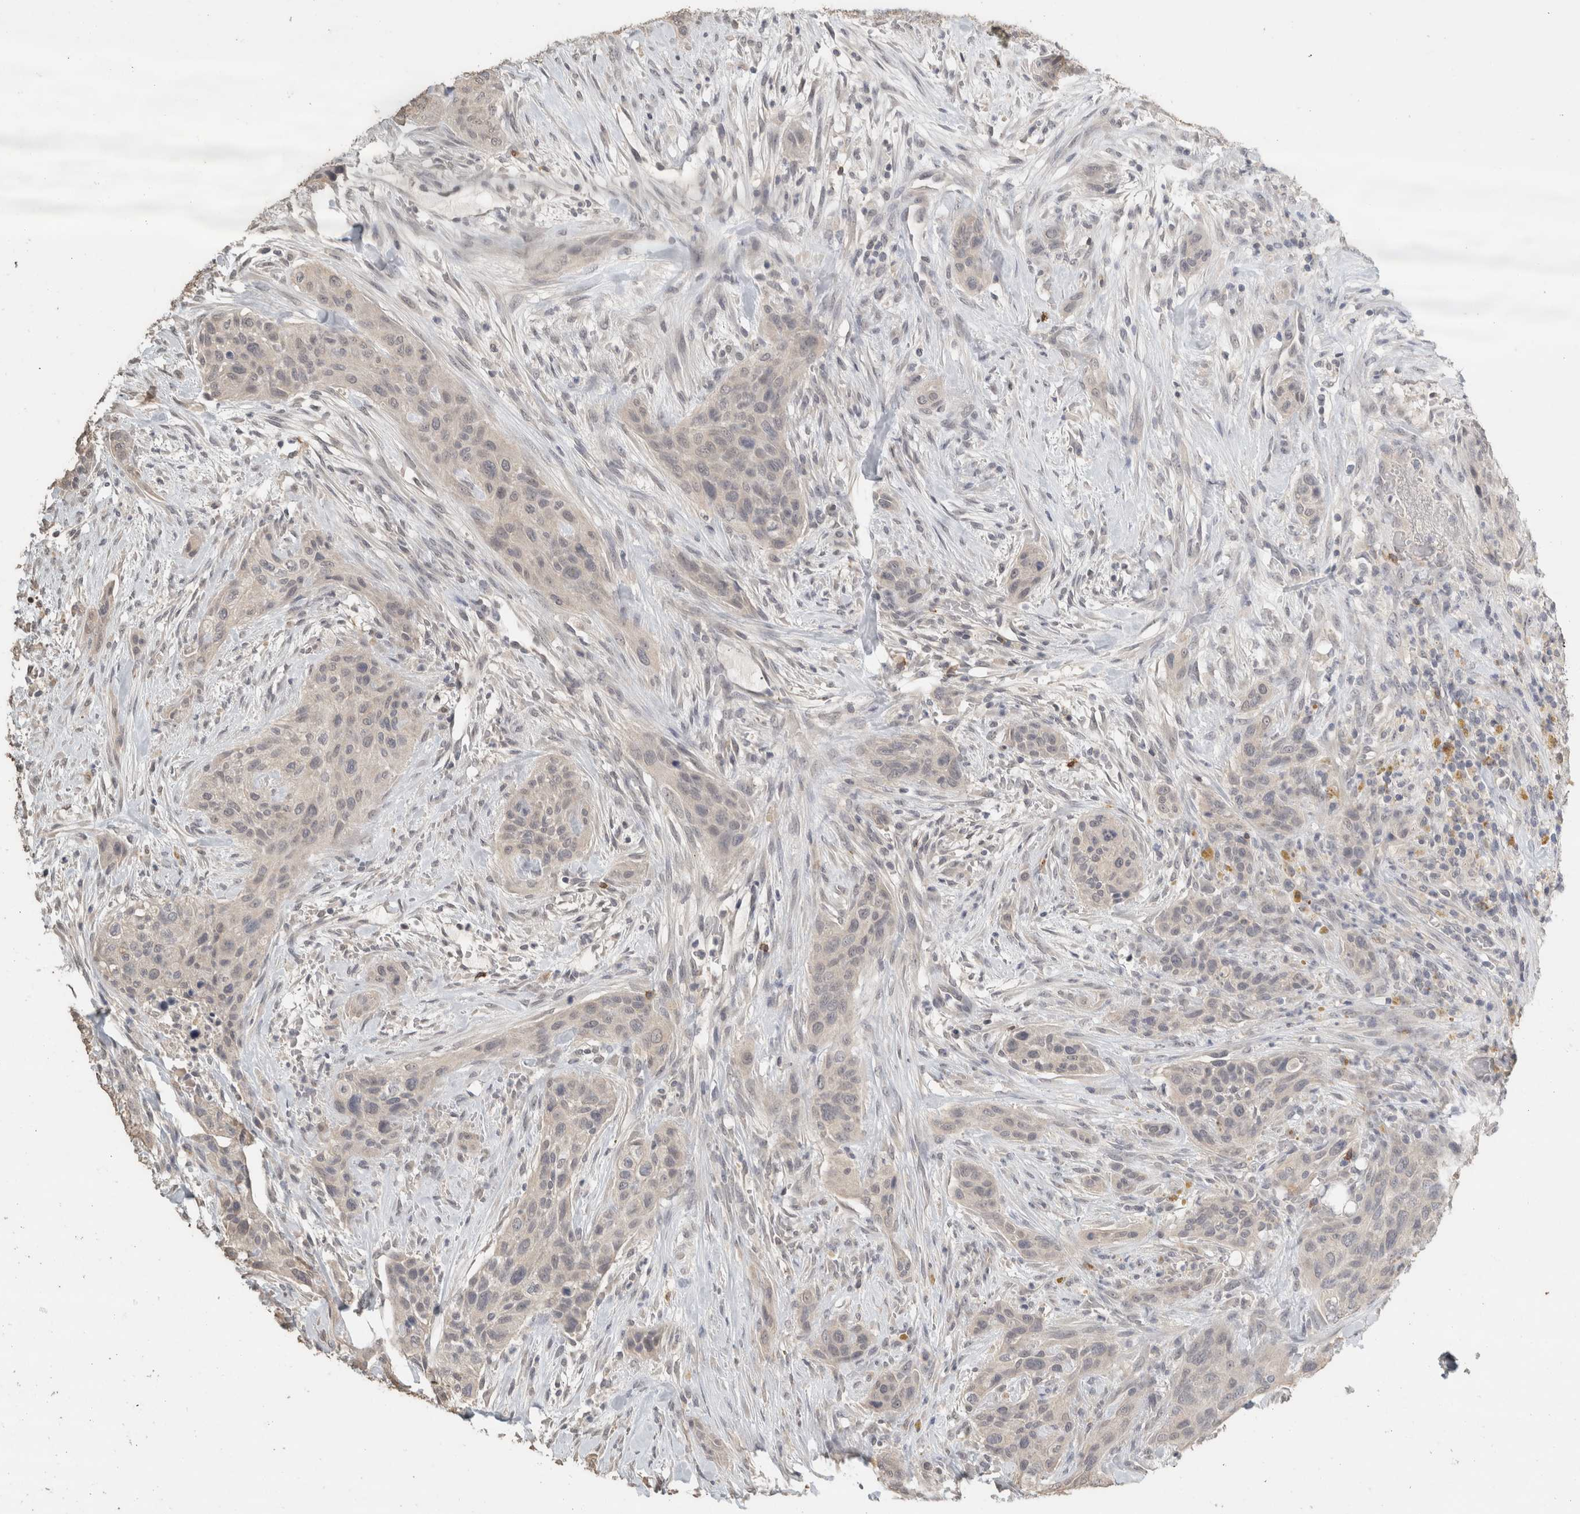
{"staining": {"intensity": "negative", "quantity": "none", "location": "none"}, "tissue": "urothelial cancer", "cell_type": "Tumor cells", "image_type": "cancer", "snomed": [{"axis": "morphology", "description": "Urothelial carcinoma, High grade"}, {"axis": "topography", "description": "Urinary bladder"}], "caption": "Immunohistochemistry photomicrograph of human urothelial cancer stained for a protein (brown), which exhibits no staining in tumor cells.", "gene": "TRAT1", "patient": {"sex": "male", "age": 35}}